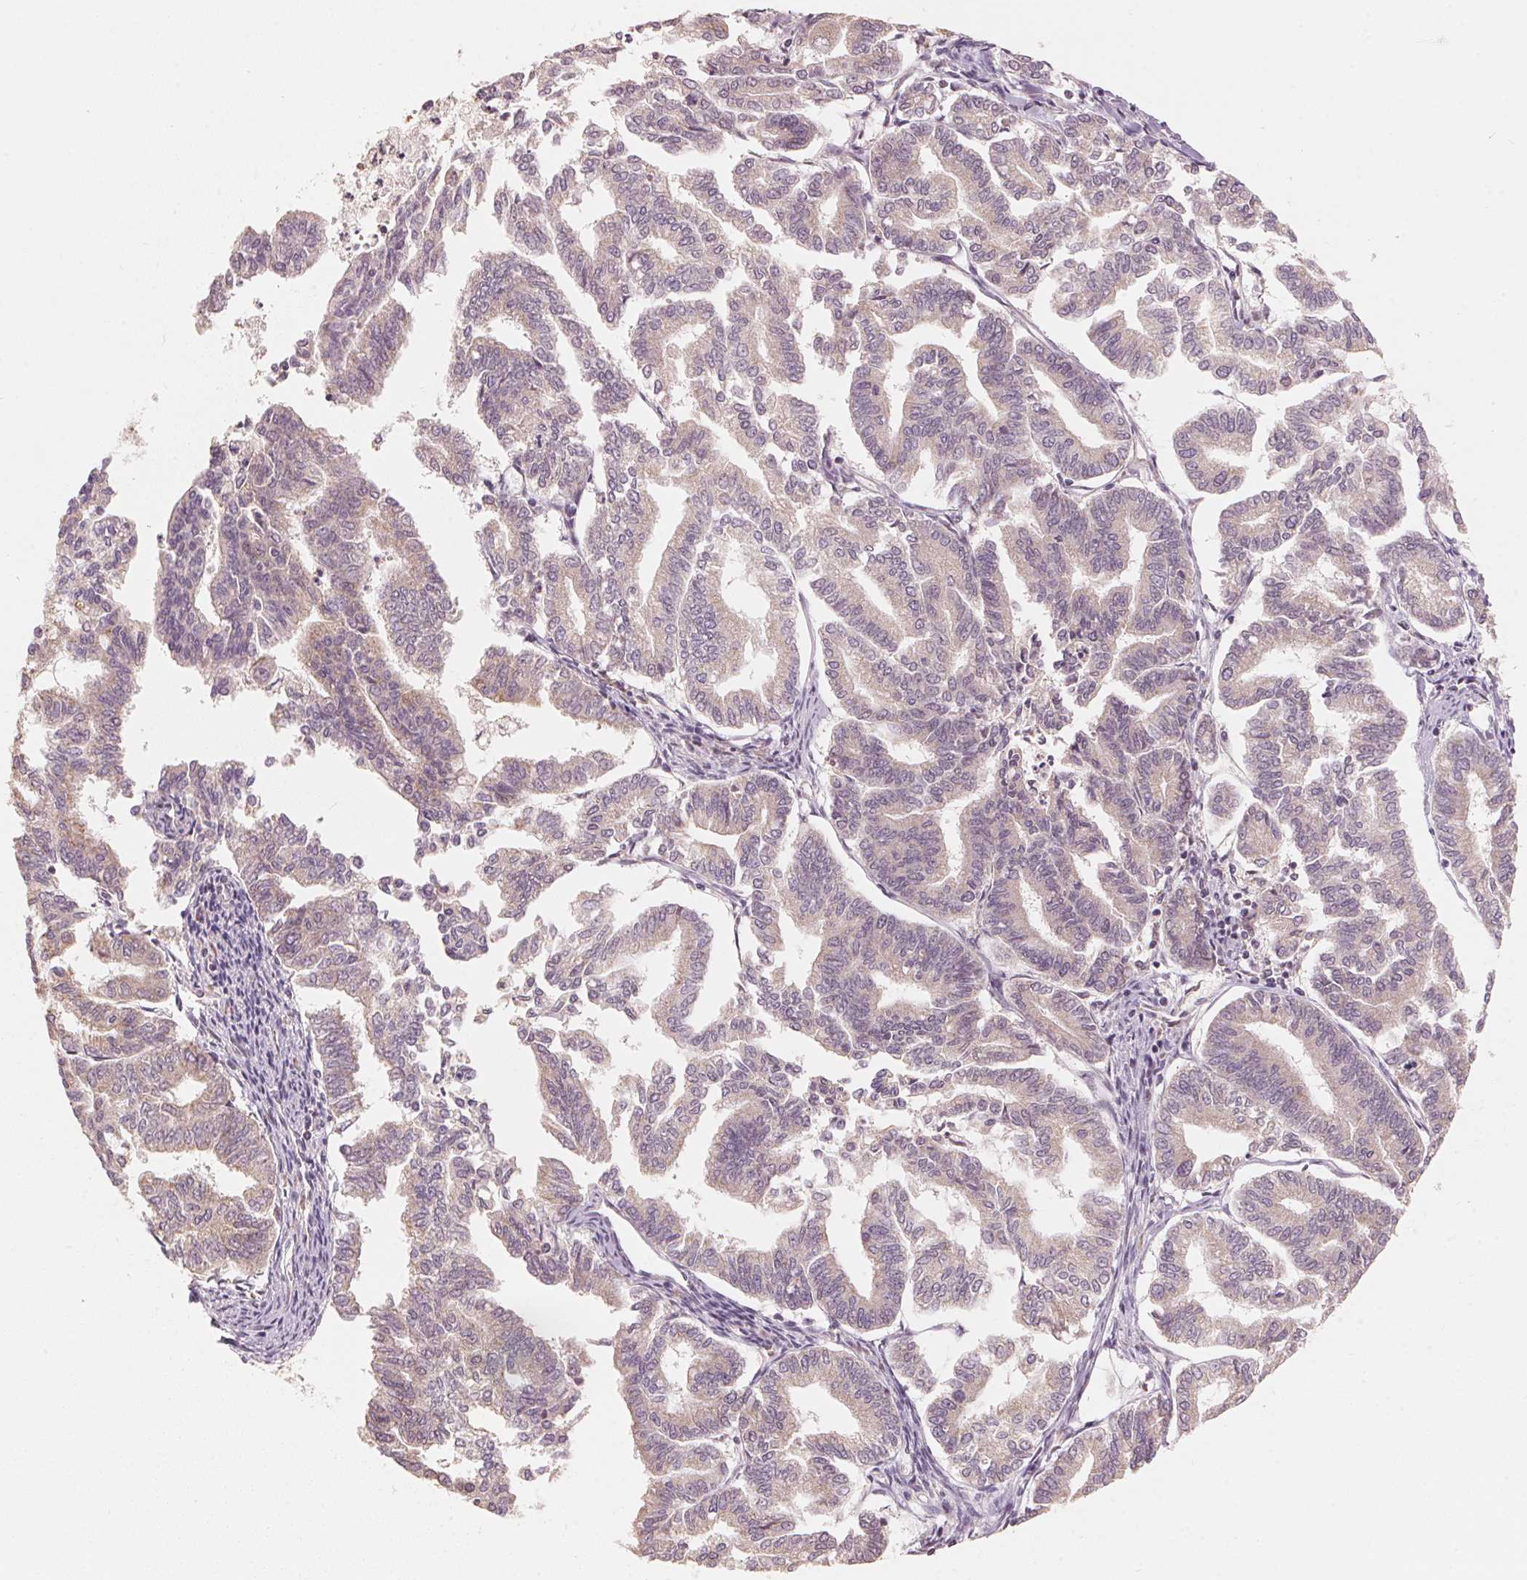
{"staining": {"intensity": "weak", "quantity": ">75%", "location": "cytoplasmic/membranous"}, "tissue": "endometrial cancer", "cell_type": "Tumor cells", "image_type": "cancer", "snomed": [{"axis": "morphology", "description": "Adenocarcinoma, NOS"}, {"axis": "topography", "description": "Endometrium"}], "caption": "Protein expression analysis of endometrial cancer reveals weak cytoplasmic/membranous staining in about >75% of tumor cells.", "gene": "C2orf73", "patient": {"sex": "female", "age": 79}}